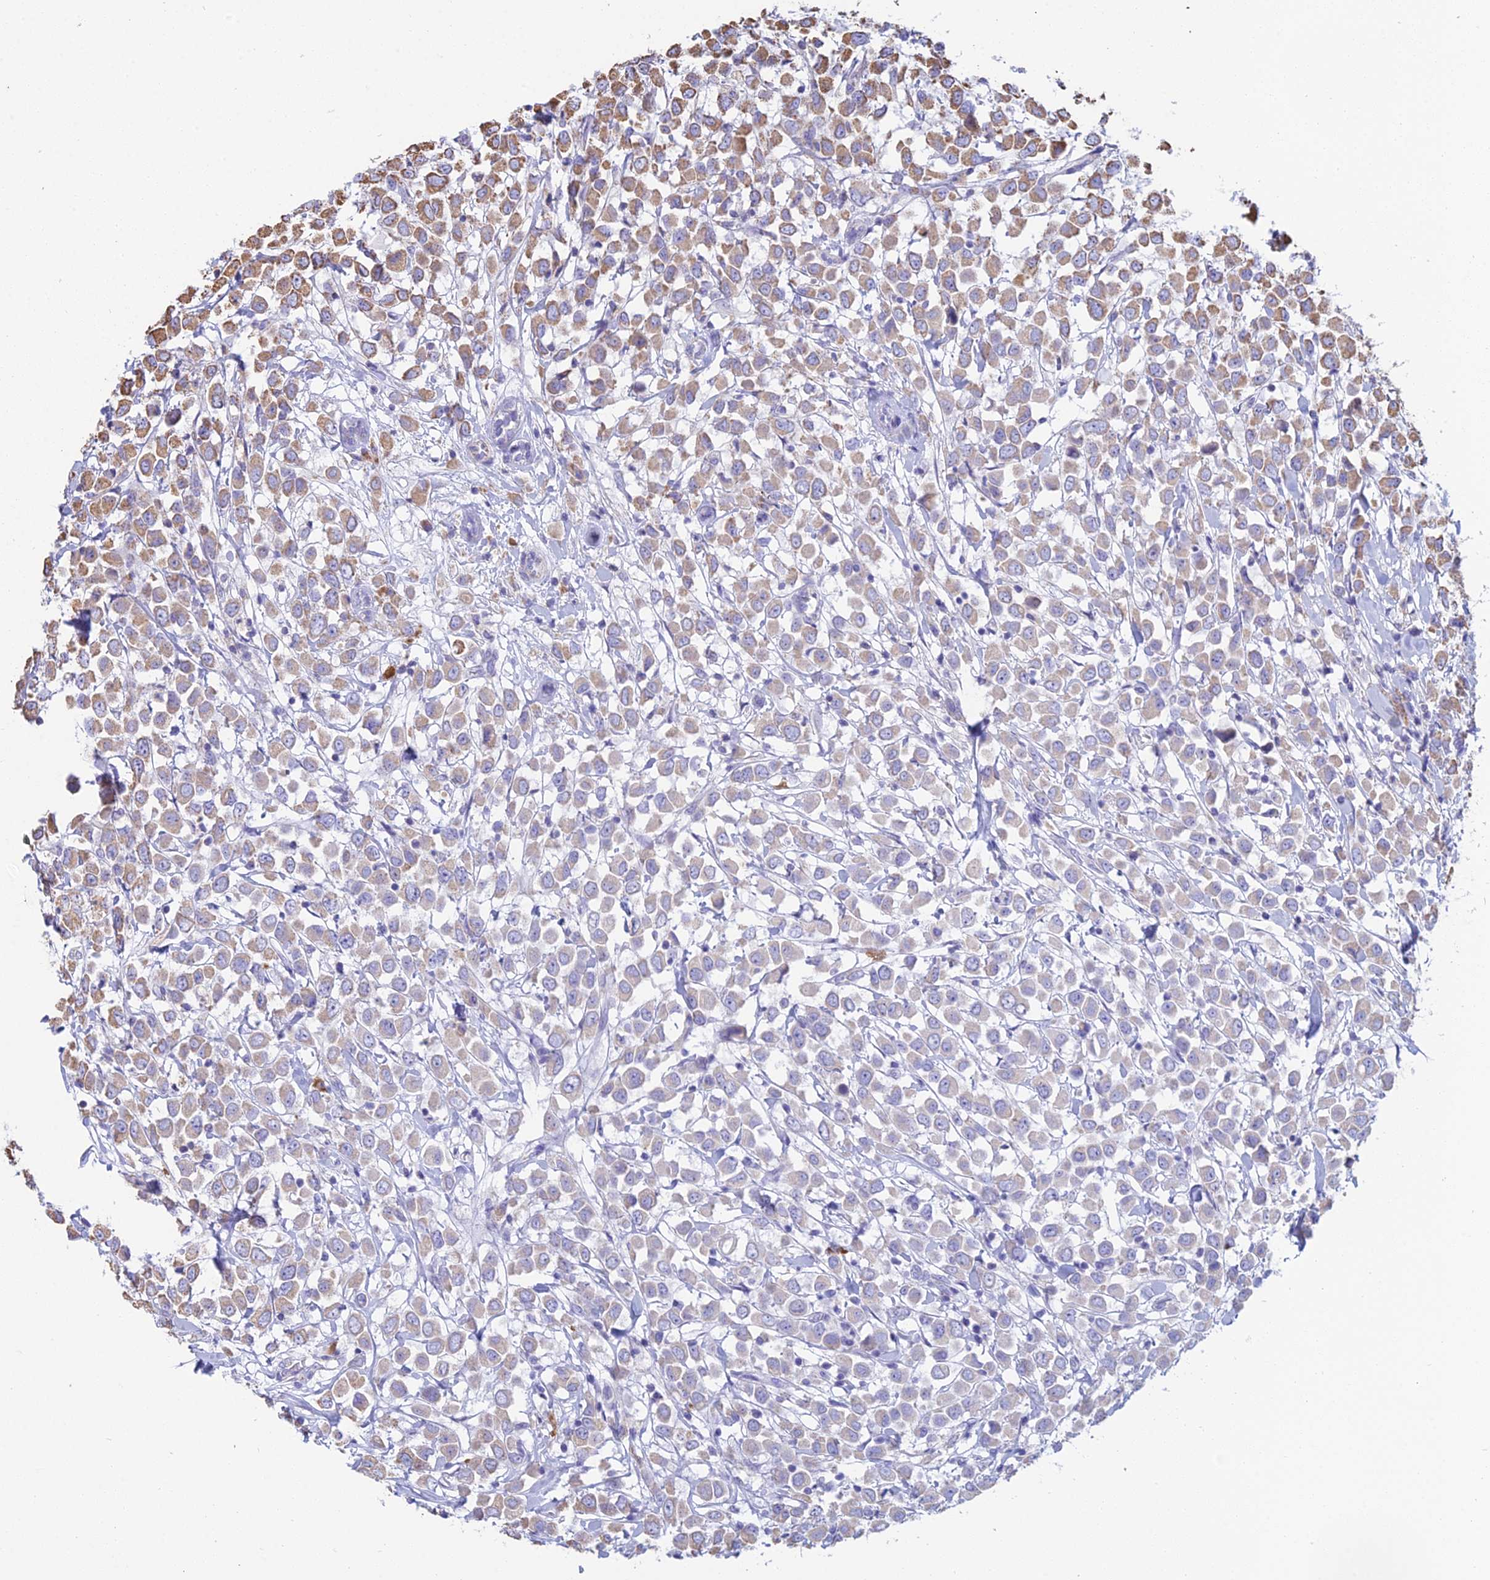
{"staining": {"intensity": "moderate", "quantity": "<25%", "location": "cytoplasmic/membranous"}, "tissue": "breast cancer", "cell_type": "Tumor cells", "image_type": "cancer", "snomed": [{"axis": "morphology", "description": "Duct carcinoma"}, {"axis": "topography", "description": "Breast"}], "caption": "Intraductal carcinoma (breast) stained with a protein marker exhibits moderate staining in tumor cells.", "gene": "OR2W3", "patient": {"sex": "female", "age": 61}}